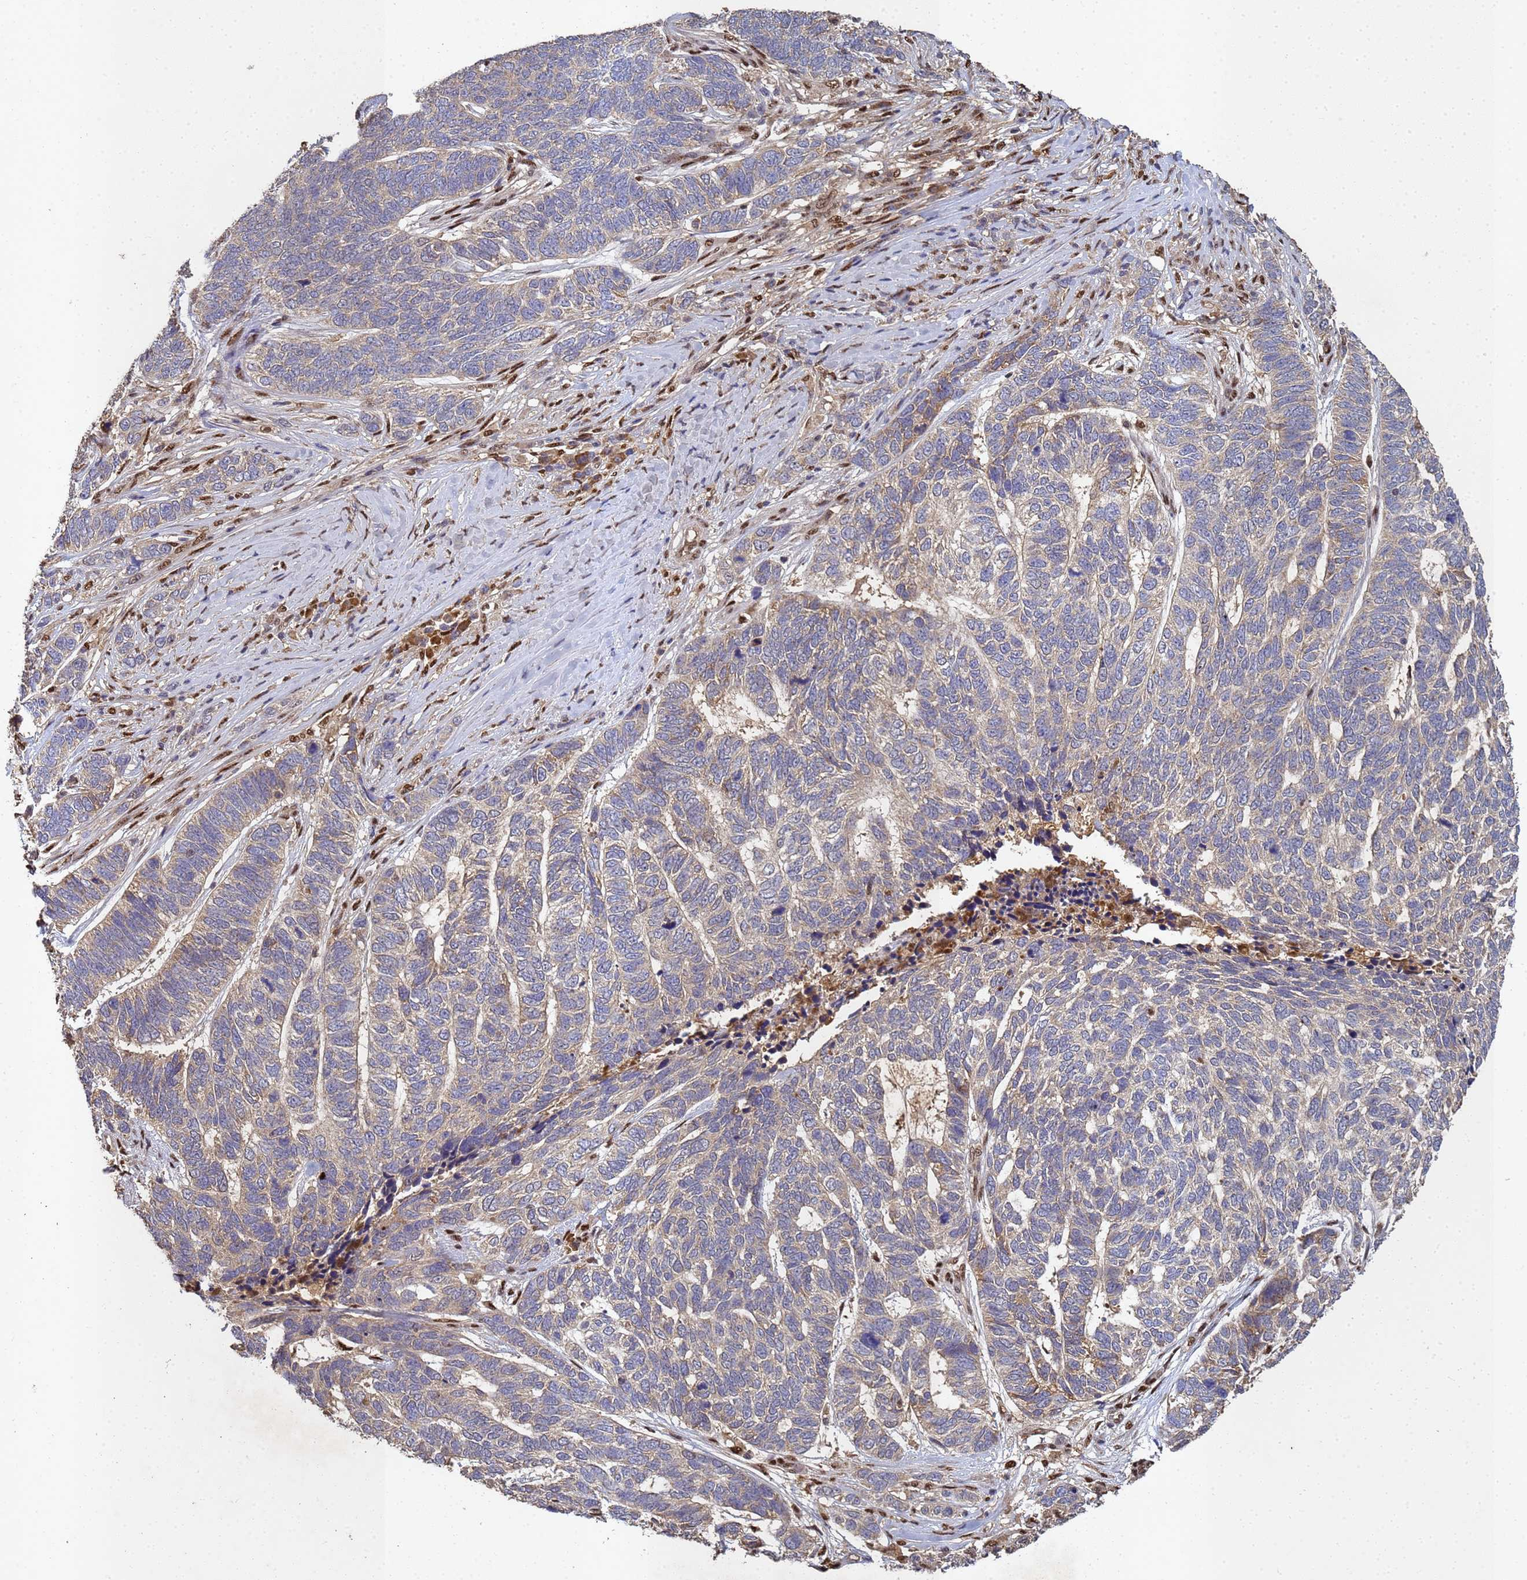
{"staining": {"intensity": "negative", "quantity": "none", "location": "none"}, "tissue": "skin cancer", "cell_type": "Tumor cells", "image_type": "cancer", "snomed": [{"axis": "morphology", "description": "Basal cell carcinoma"}, {"axis": "topography", "description": "Skin"}], "caption": "An immunohistochemistry (IHC) photomicrograph of basal cell carcinoma (skin) is shown. There is no staining in tumor cells of basal cell carcinoma (skin).", "gene": "SECISBP2", "patient": {"sex": "female", "age": 65}}